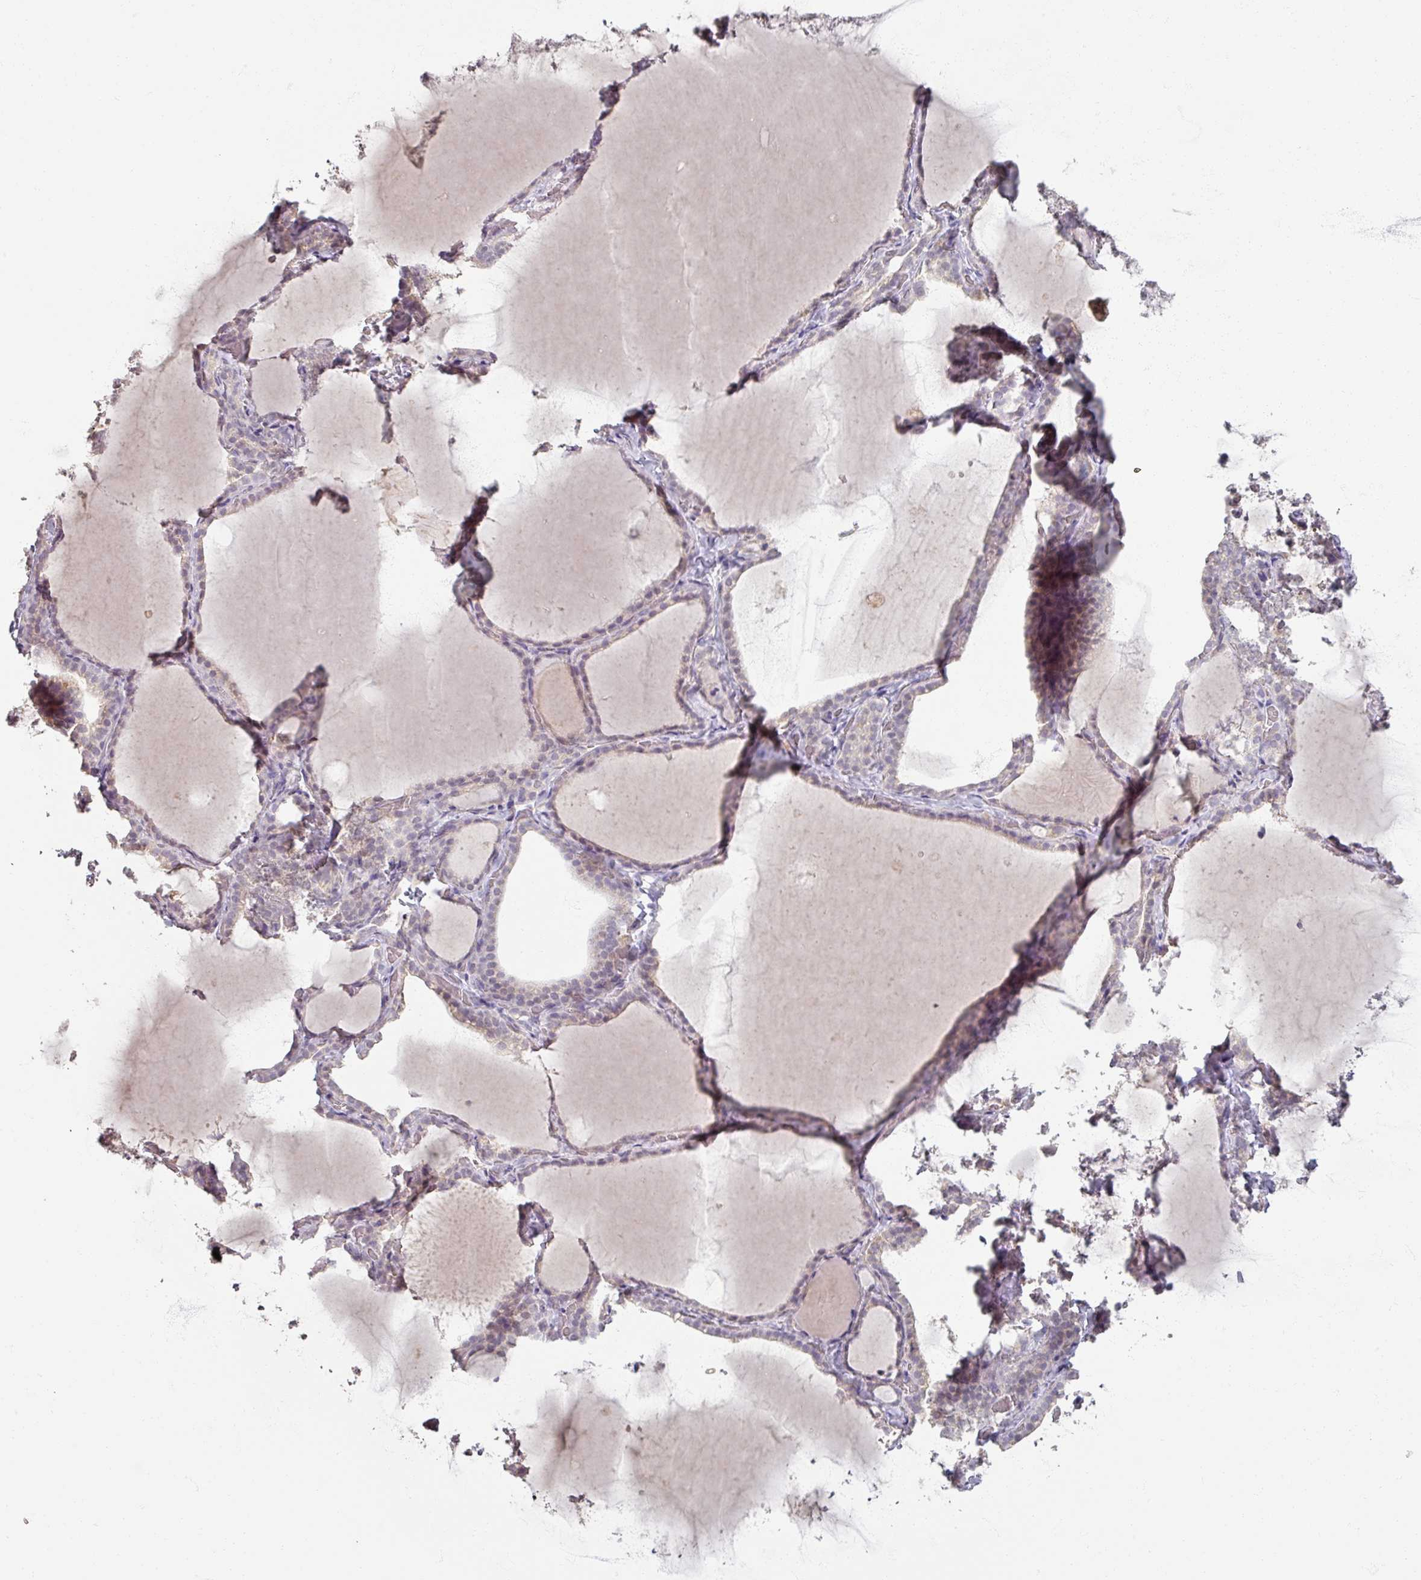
{"staining": {"intensity": "negative", "quantity": "none", "location": "none"}, "tissue": "thyroid gland", "cell_type": "Glandular cells", "image_type": "normal", "snomed": [{"axis": "morphology", "description": "Normal tissue, NOS"}, {"axis": "topography", "description": "Thyroid gland"}], "caption": "The photomicrograph shows no staining of glandular cells in benign thyroid gland.", "gene": "SOX11", "patient": {"sex": "female", "age": 22}}